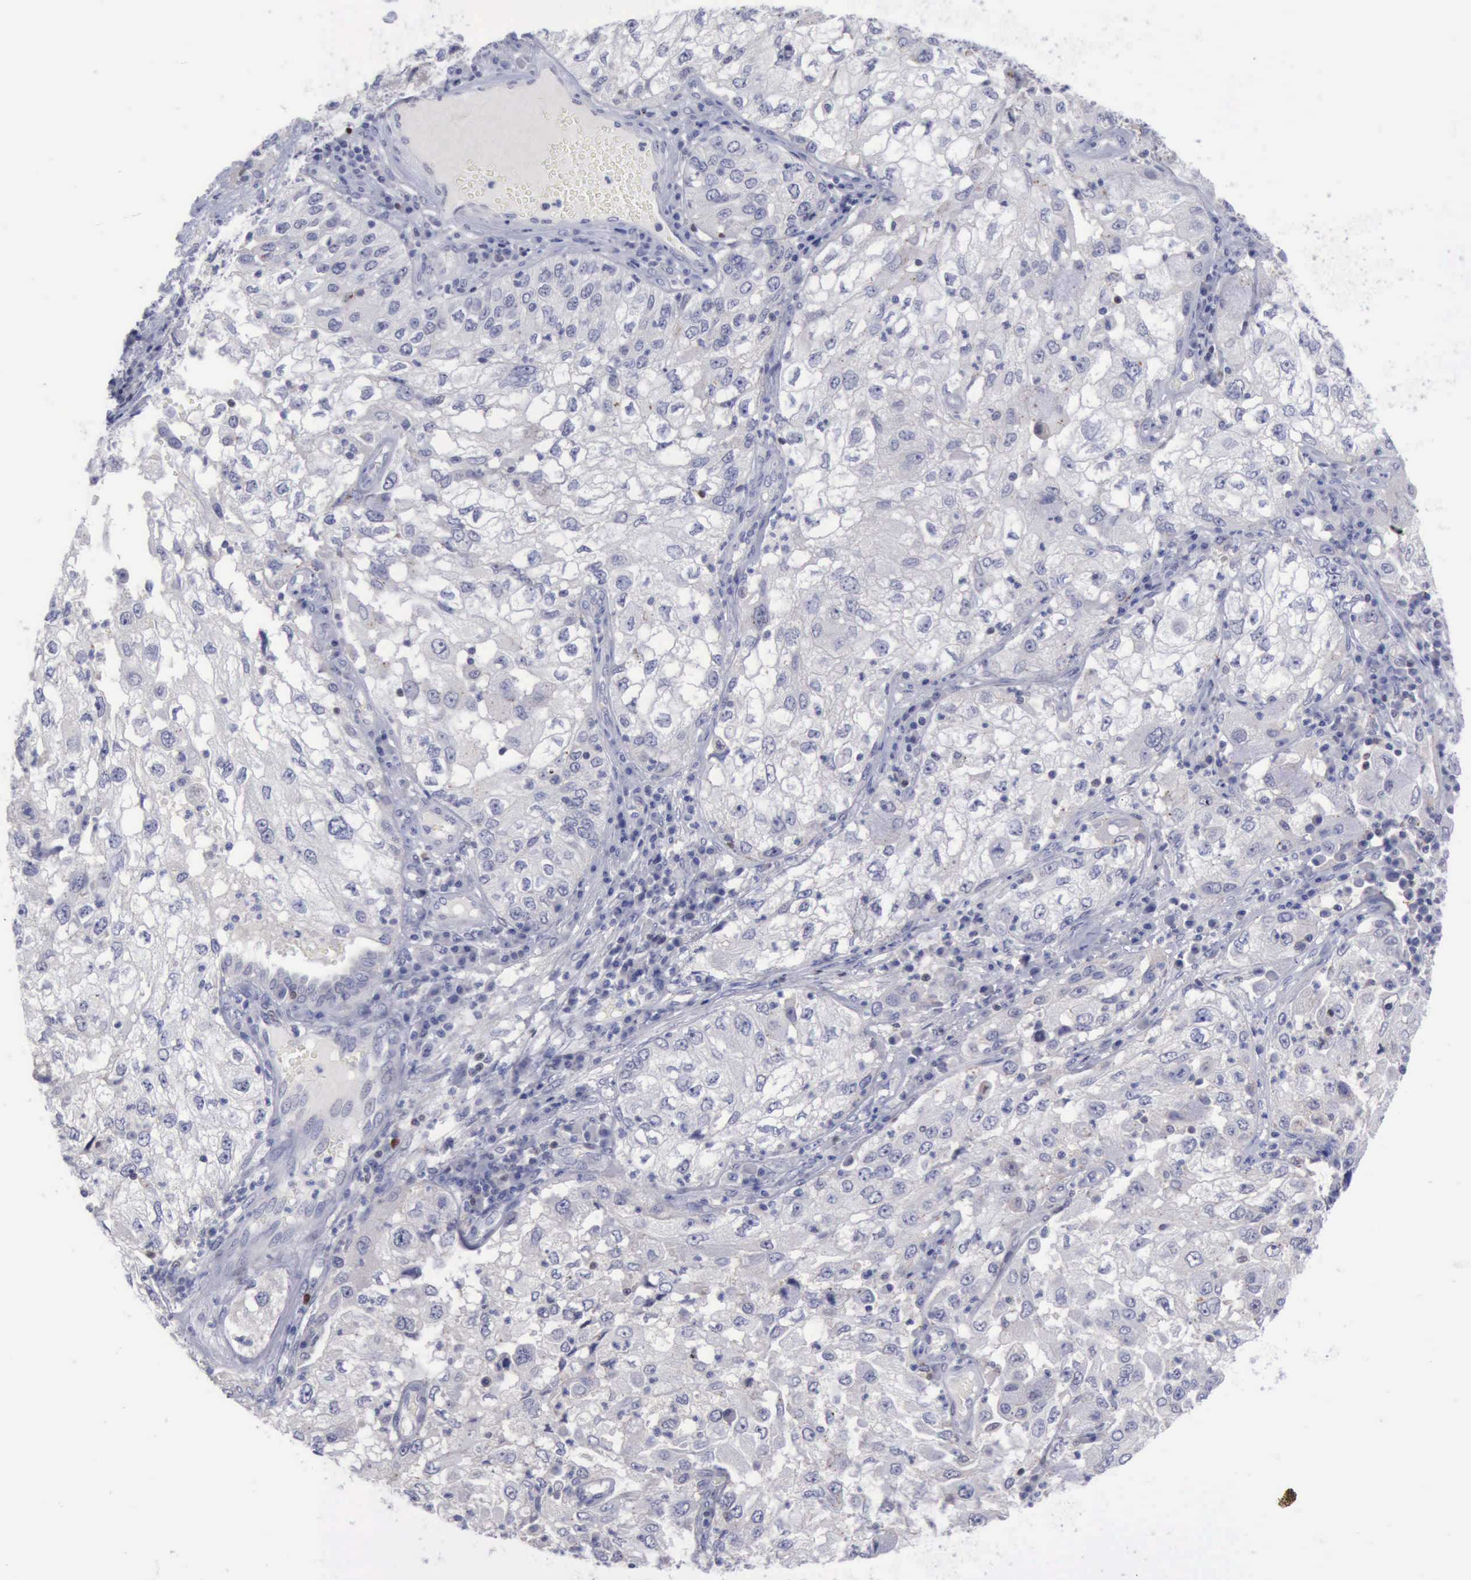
{"staining": {"intensity": "negative", "quantity": "none", "location": "none"}, "tissue": "cervical cancer", "cell_type": "Tumor cells", "image_type": "cancer", "snomed": [{"axis": "morphology", "description": "Squamous cell carcinoma, NOS"}, {"axis": "topography", "description": "Cervix"}], "caption": "Immunohistochemical staining of squamous cell carcinoma (cervical) shows no significant staining in tumor cells.", "gene": "SATB2", "patient": {"sex": "female", "age": 36}}